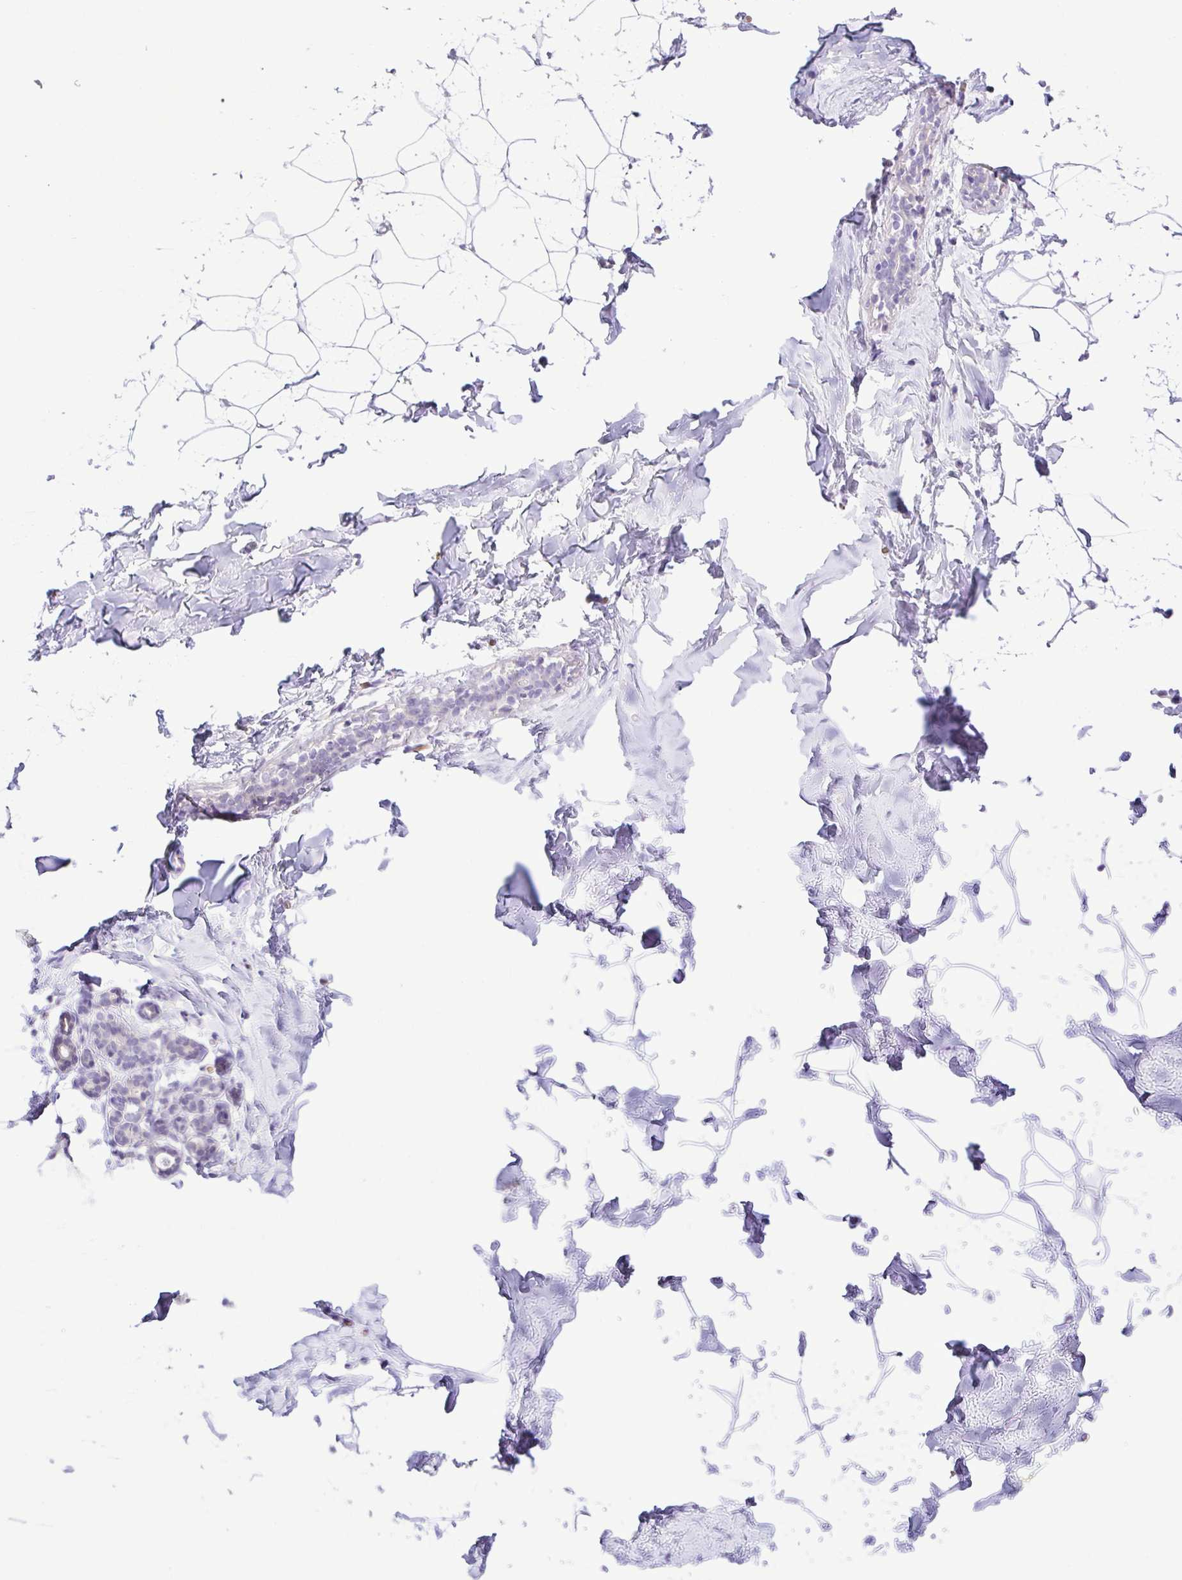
{"staining": {"intensity": "negative", "quantity": "none", "location": "none"}, "tissue": "breast", "cell_type": "Adipocytes", "image_type": "normal", "snomed": [{"axis": "morphology", "description": "Normal tissue, NOS"}, {"axis": "topography", "description": "Breast"}], "caption": "Breast stained for a protein using immunohistochemistry displays no staining adipocytes.", "gene": "EPB42", "patient": {"sex": "female", "age": 32}}